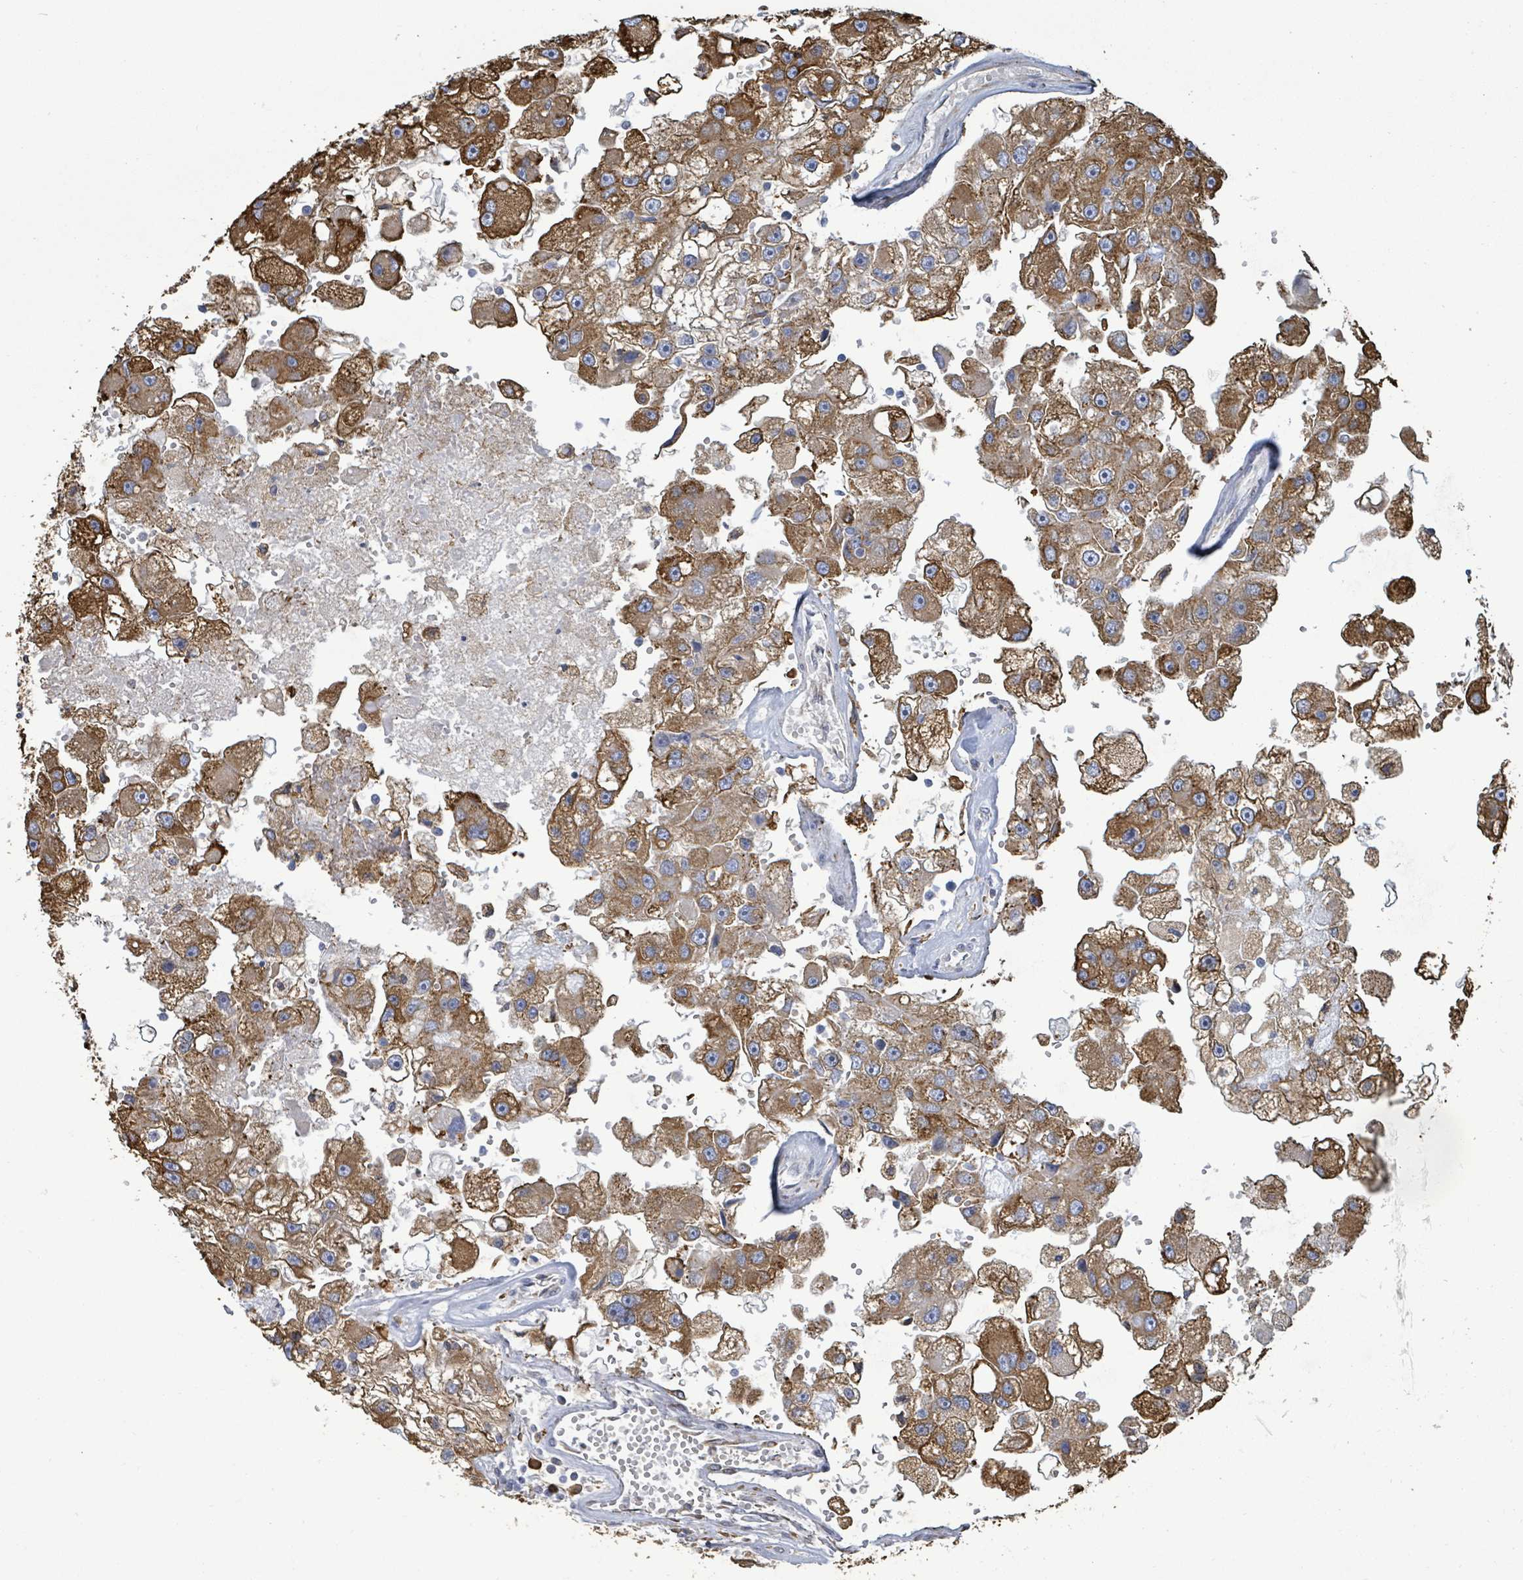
{"staining": {"intensity": "moderate", "quantity": ">75%", "location": "cytoplasmic/membranous"}, "tissue": "renal cancer", "cell_type": "Tumor cells", "image_type": "cancer", "snomed": [{"axis": "morphology", "description": "Adenocarcinoma, NOS"}, {"axis": "topography", "description": "Kidney"}], "caption": "Renal cancer was stained to show a protein in brown. There is medium levels of moderate cytoplasmic/membranous positivity in about >75% of tumor cells.", "gene": "RFPL4A", "patient": {"sex": "male", "age": 63}}